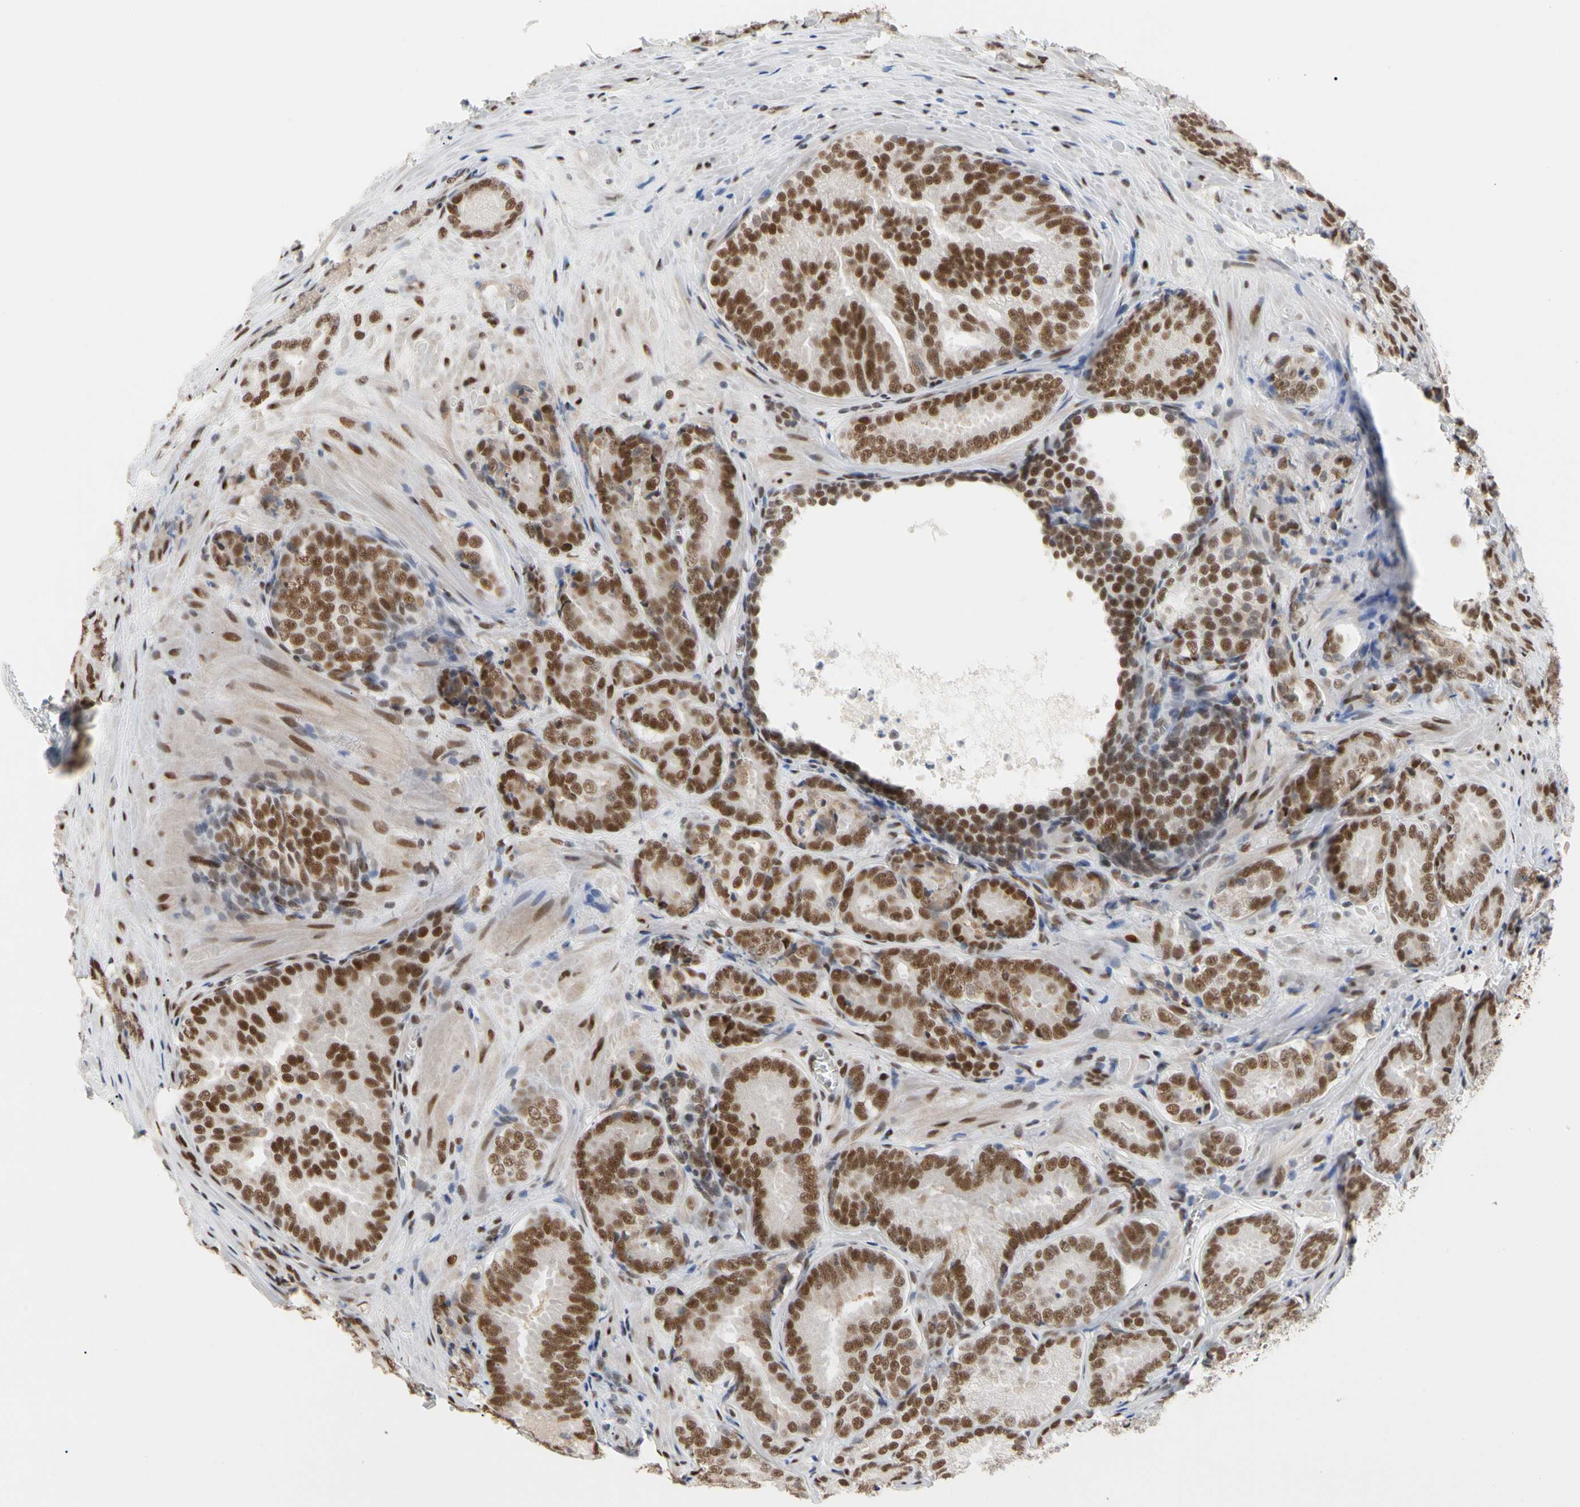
{"staining": {"intensity": "strong", "quantity": ">75%", "location": "nuclear"}, "tissue": "prostate cancer", "cell_type": "Tumor cells", "image_type": "cancer", "snomed": [{"axis": "morphology", "description": "Adenocarcinoma, High grade"}, {"axis": "topography", "description": "Prostate"}], "caption": "This image demonstrates prostate adenocarcinoma (high-grade) stained with immunohistochemistry (IHC) to label a protein in brown. The nuclear of tumor cells show strong positivity for the protein. Nuclei are counter-stained blue.", "gene": "FAM98B", "patient": {"sex": "male", "age": 64}}